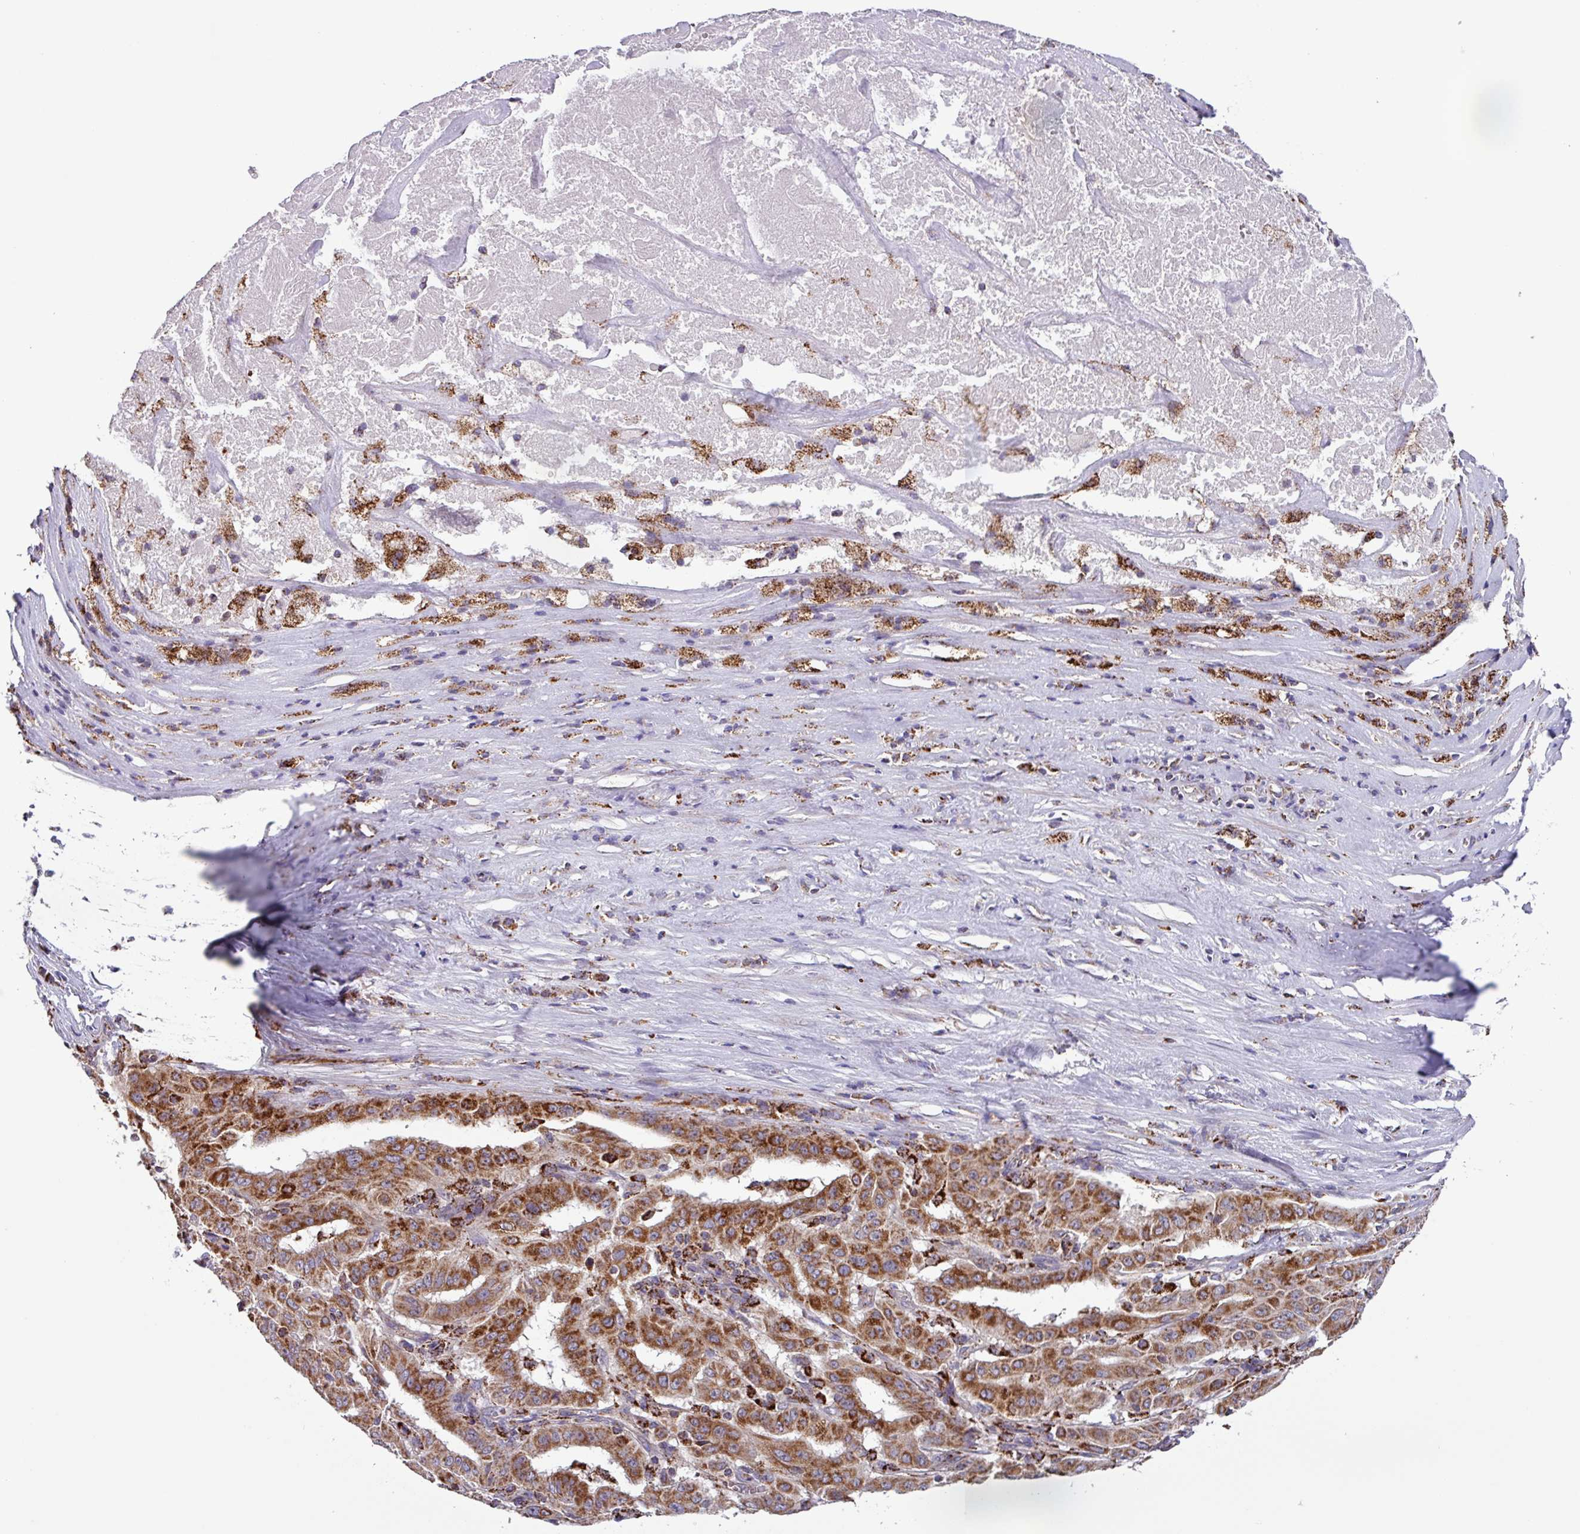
{"staining": {"intensity": "strong", "quantity": ">75%", "location": "cytoplasmic/membranous"}, "tissue": "pancreatic cancer", "cell_type": "Tumor cells", "image_type": "cancer", "snomed": [{"axis": "morphology", "description": "Adenocarcinoma, NOS"}, {"axis": "topography", "description": "Pancreas"}], "caption": "Tumor cells display high levels of strong cytoplasmic/membranous staining in about >75% of cells in pancreatic adenocarcinoma. (DAB (3,3'-diaminobenzidine) = brown stain, brightfield microscopy at high magnification).", "gene": "AKIRIN1", "patient": {"sex": "male", "age": 63}}